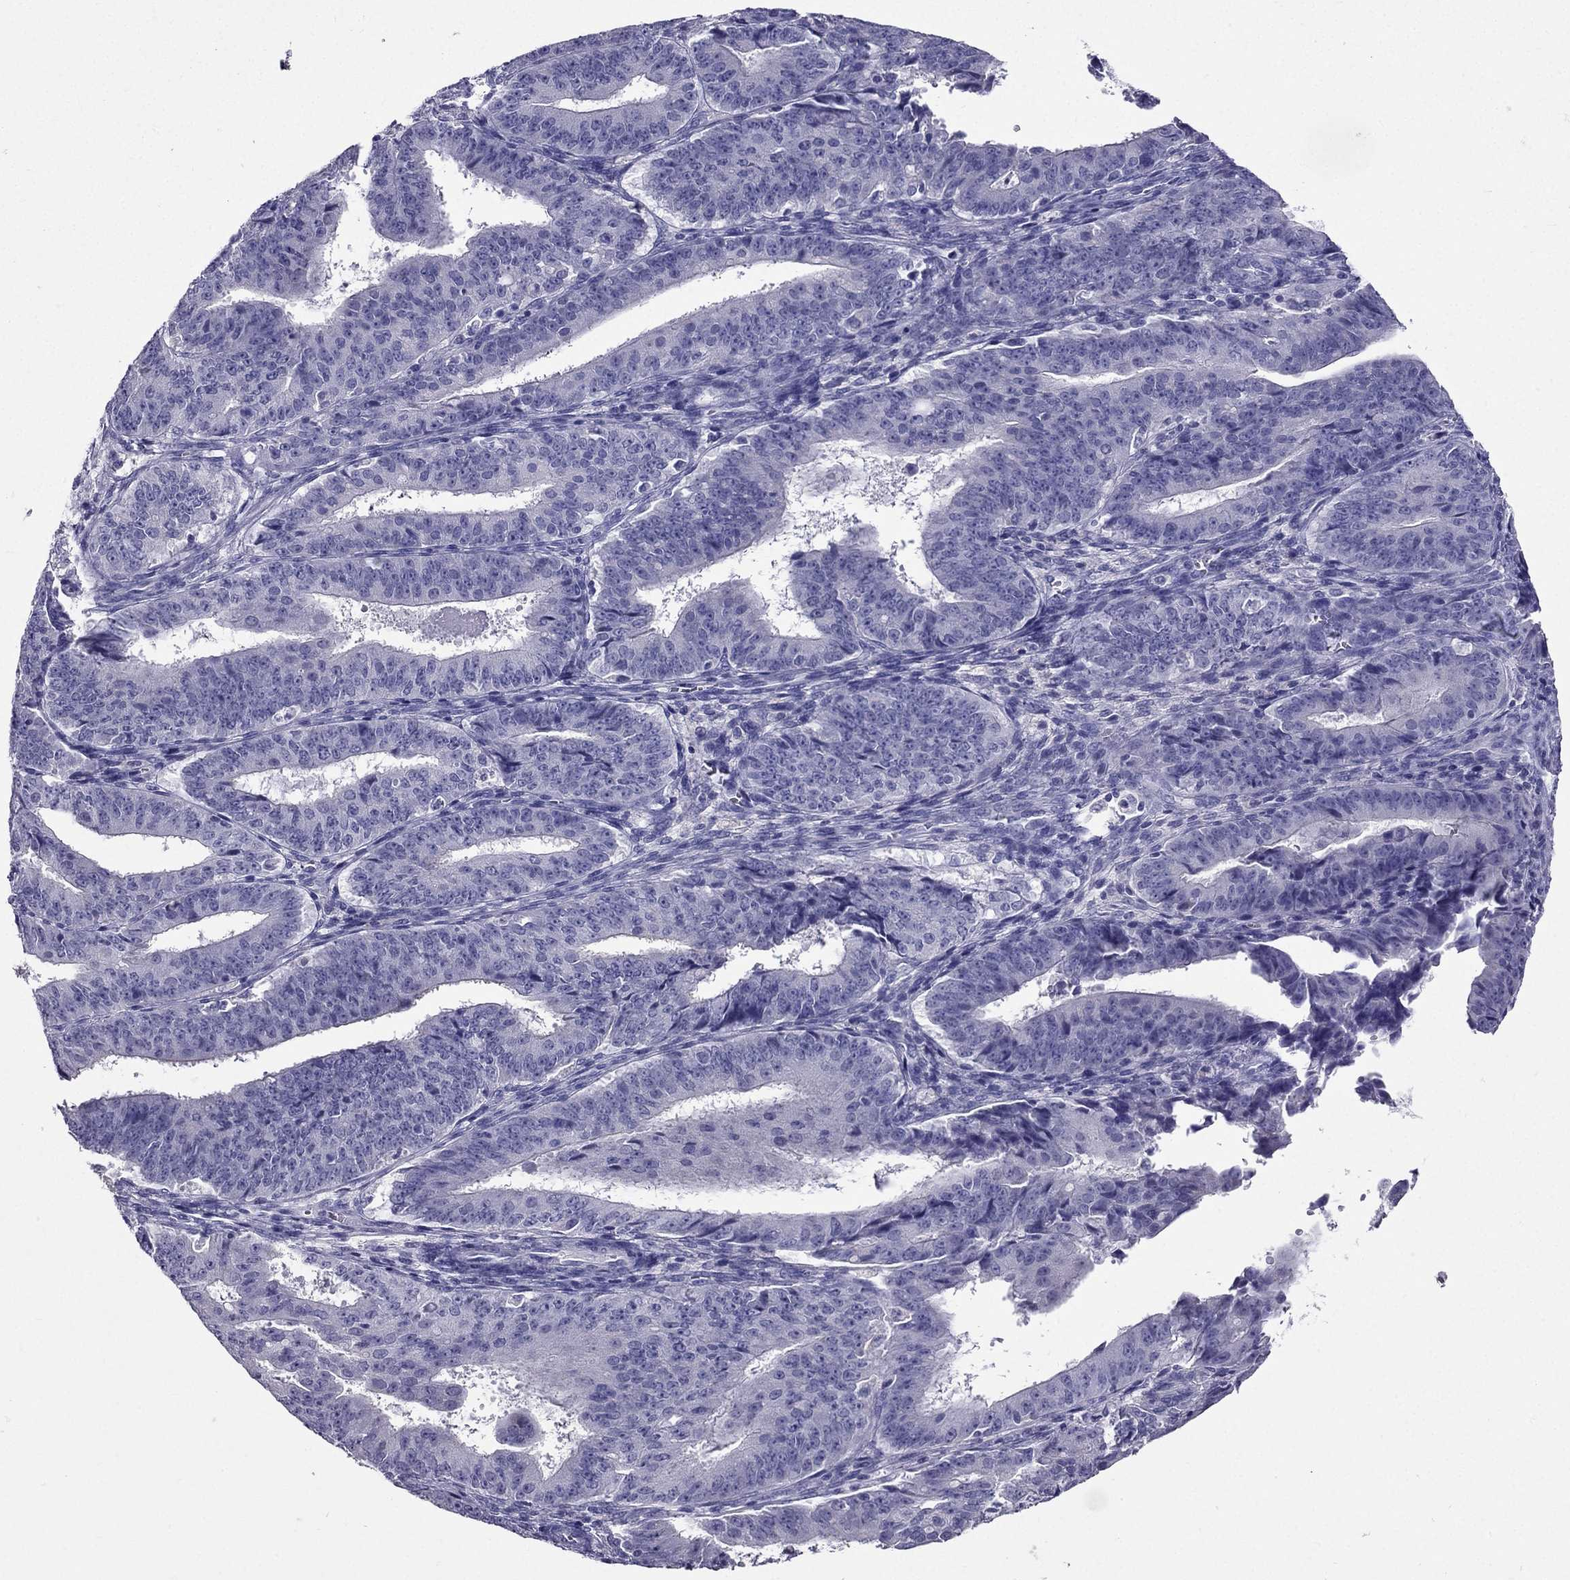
{"staining": {"intensity": "negative", "quantity": "none", "location": "none"}, "tissue": "ovarian cancer", "cell_type": "Tumor cells", "image_type": "cancer", "snomed": [{"axis": "morphology", "description": "Carcinoma, endometroid"}, {"axis": "topography", "description": "Ovary"}], "caption": "A photomicrograph of endometroid carcinoma (ovarian) stained for a protein reveals no brown staining in tumor cells.", "gene": "ZNF541", "patient": {"sex": "female", "age": 42}}